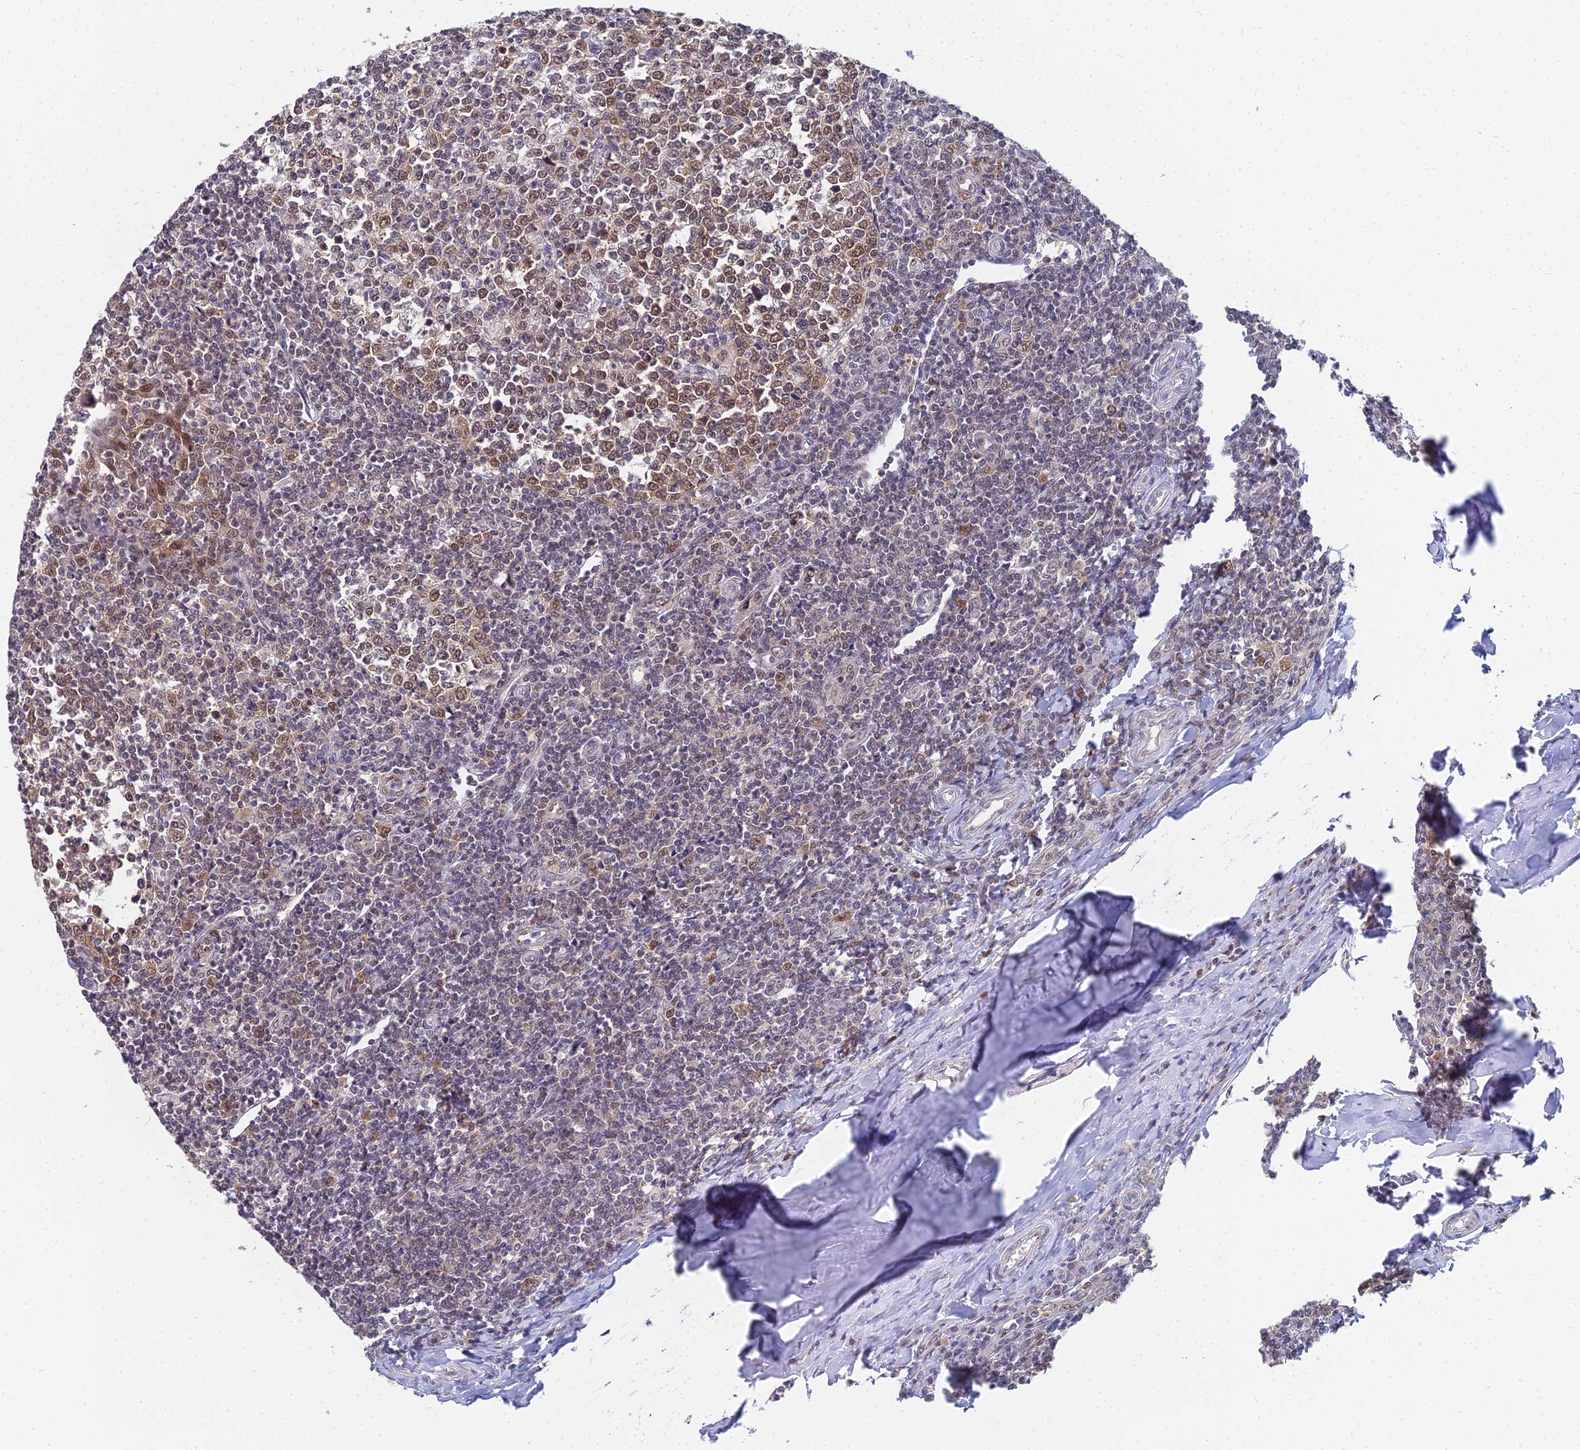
{"staining": {"intensity": "moderate", "quantity": ">75%", "location": "nuclear"}, "tissue": "tonsil", "cell_type": "Germinal center cells", "image_type": "normal", "snomed": [{"axis": "morphology", "description": "Normal tissue, NOS"}, {"axis": "topography", "description": "Tonsil"}], "caption": "Protein expression by immunohistochemistry demonstrates moderate nuclear positivity in about >75% of germinal center cells in unremarkable tonsil.", "gene": "THOC3", "patient": {"sex": "female", "age": 19}}